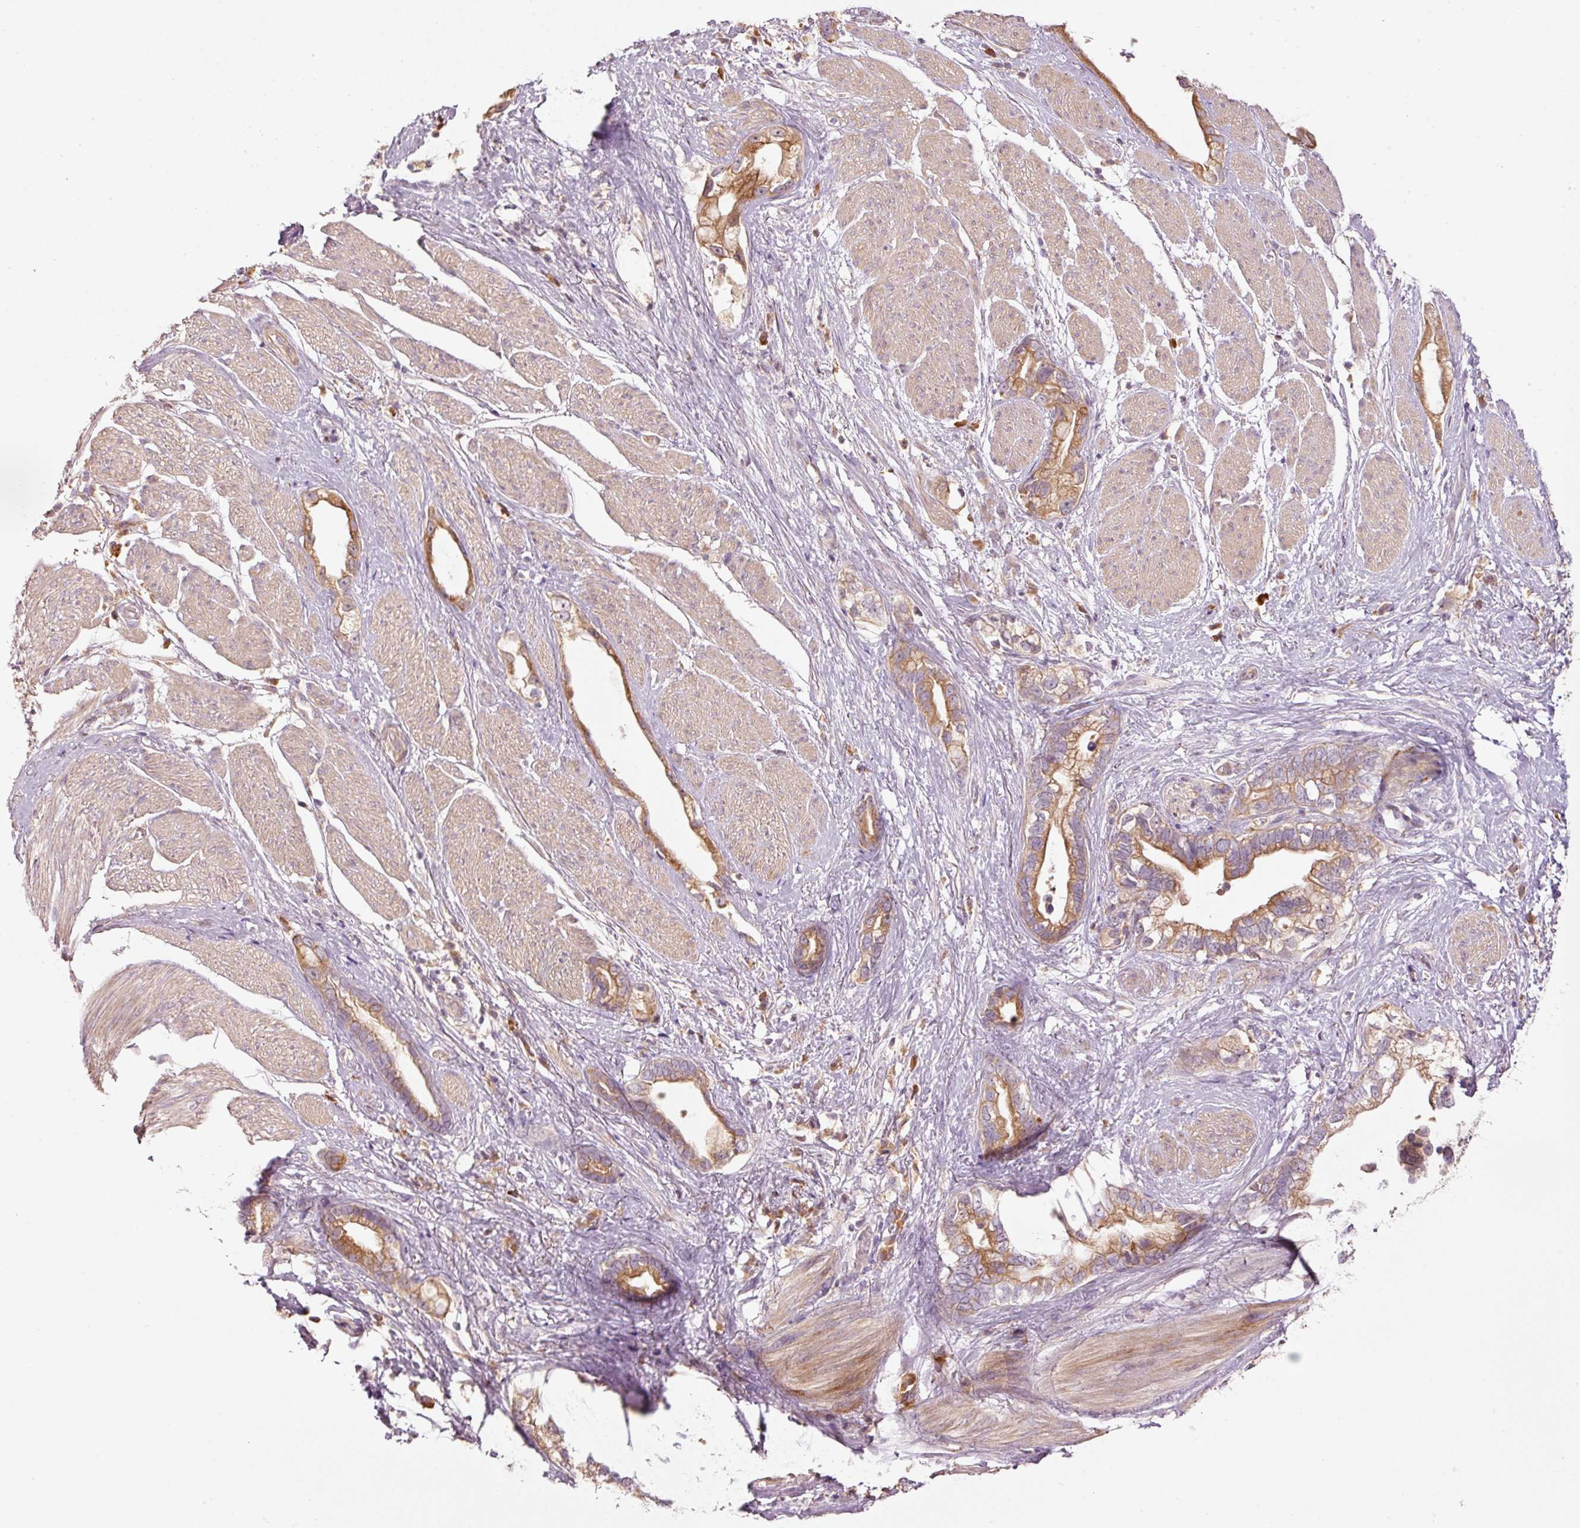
{"staining": {"intensity": "strong", "quantity": ">75%", "location": "cytoplasmic/membranous"}, "tissue": "stomach cancer", "cell_type": "Tumor cells", "image_type": "cancer", "snomed": [{"axis": "morphology", "description": "Adenocarcinoma, NOS"}, {"axis": "topography", "description": "Stomach"}], "caption": "This is a histology image of IHC staining of stomach cancer, which shows strong expression in the cytoplasmic/membranous of tumor cells.", "gene": "MAP10", "patient": {"sex": "male", "age": 55}}